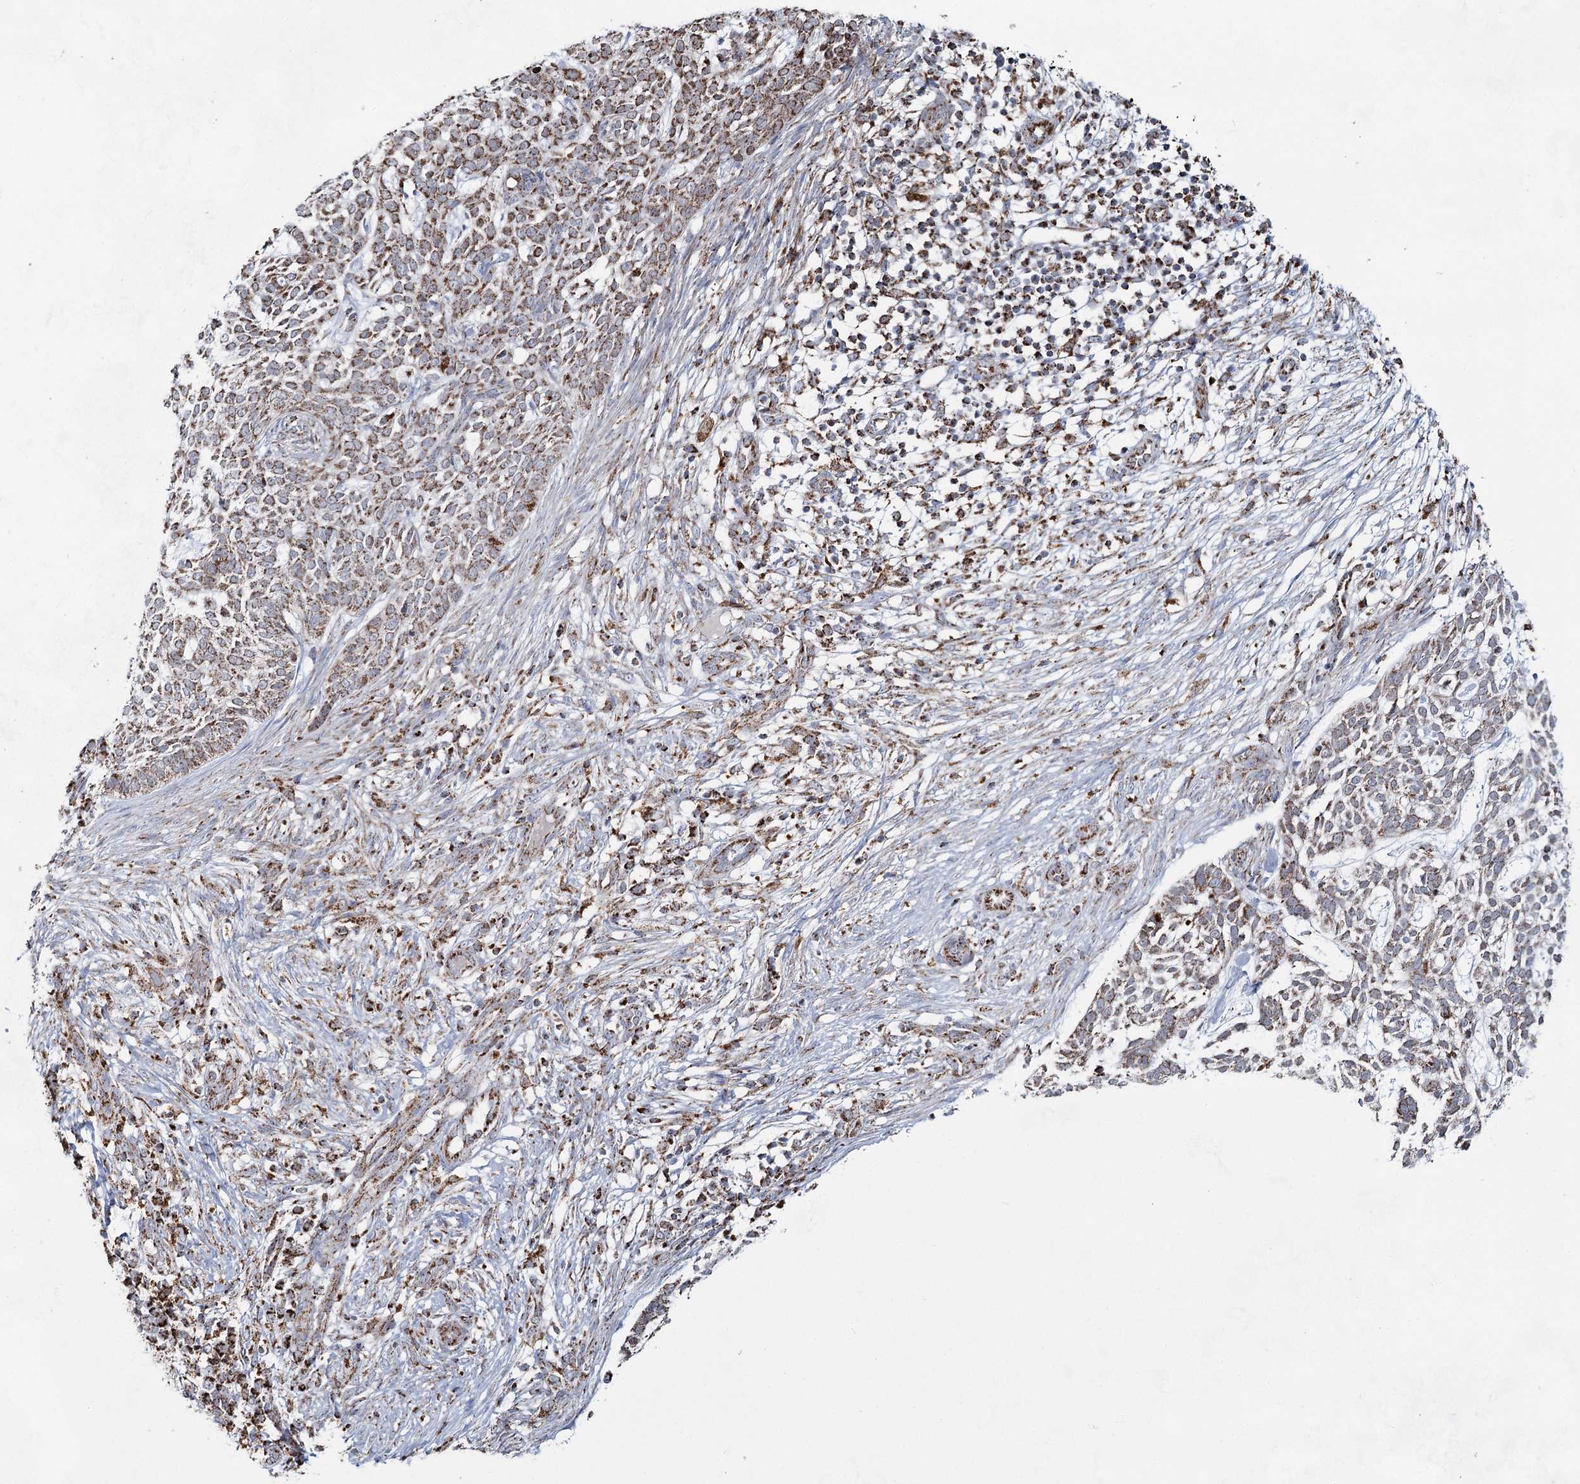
{"staining": {"intensity": "moderate", "quantity": ">75%", "location": "cytoplasmic/membranous"}, "tissue": "skin cancer", "cell_type": "Tumor cells", "image_type": "cancer", "snomed": [{"axis": "morphology", "description": "Basal cell carcinoma"}, {"axis": "topography", "description": "Skin"}], "caption": "Immunohistochemical staining of human skin cancer reveals medium levels of moderate cytoplasmic/membranous protein positivity in about >75% of tumor cells.", "gene": "CWF19L1", "patient": {"sex": "female", "age": 64}}